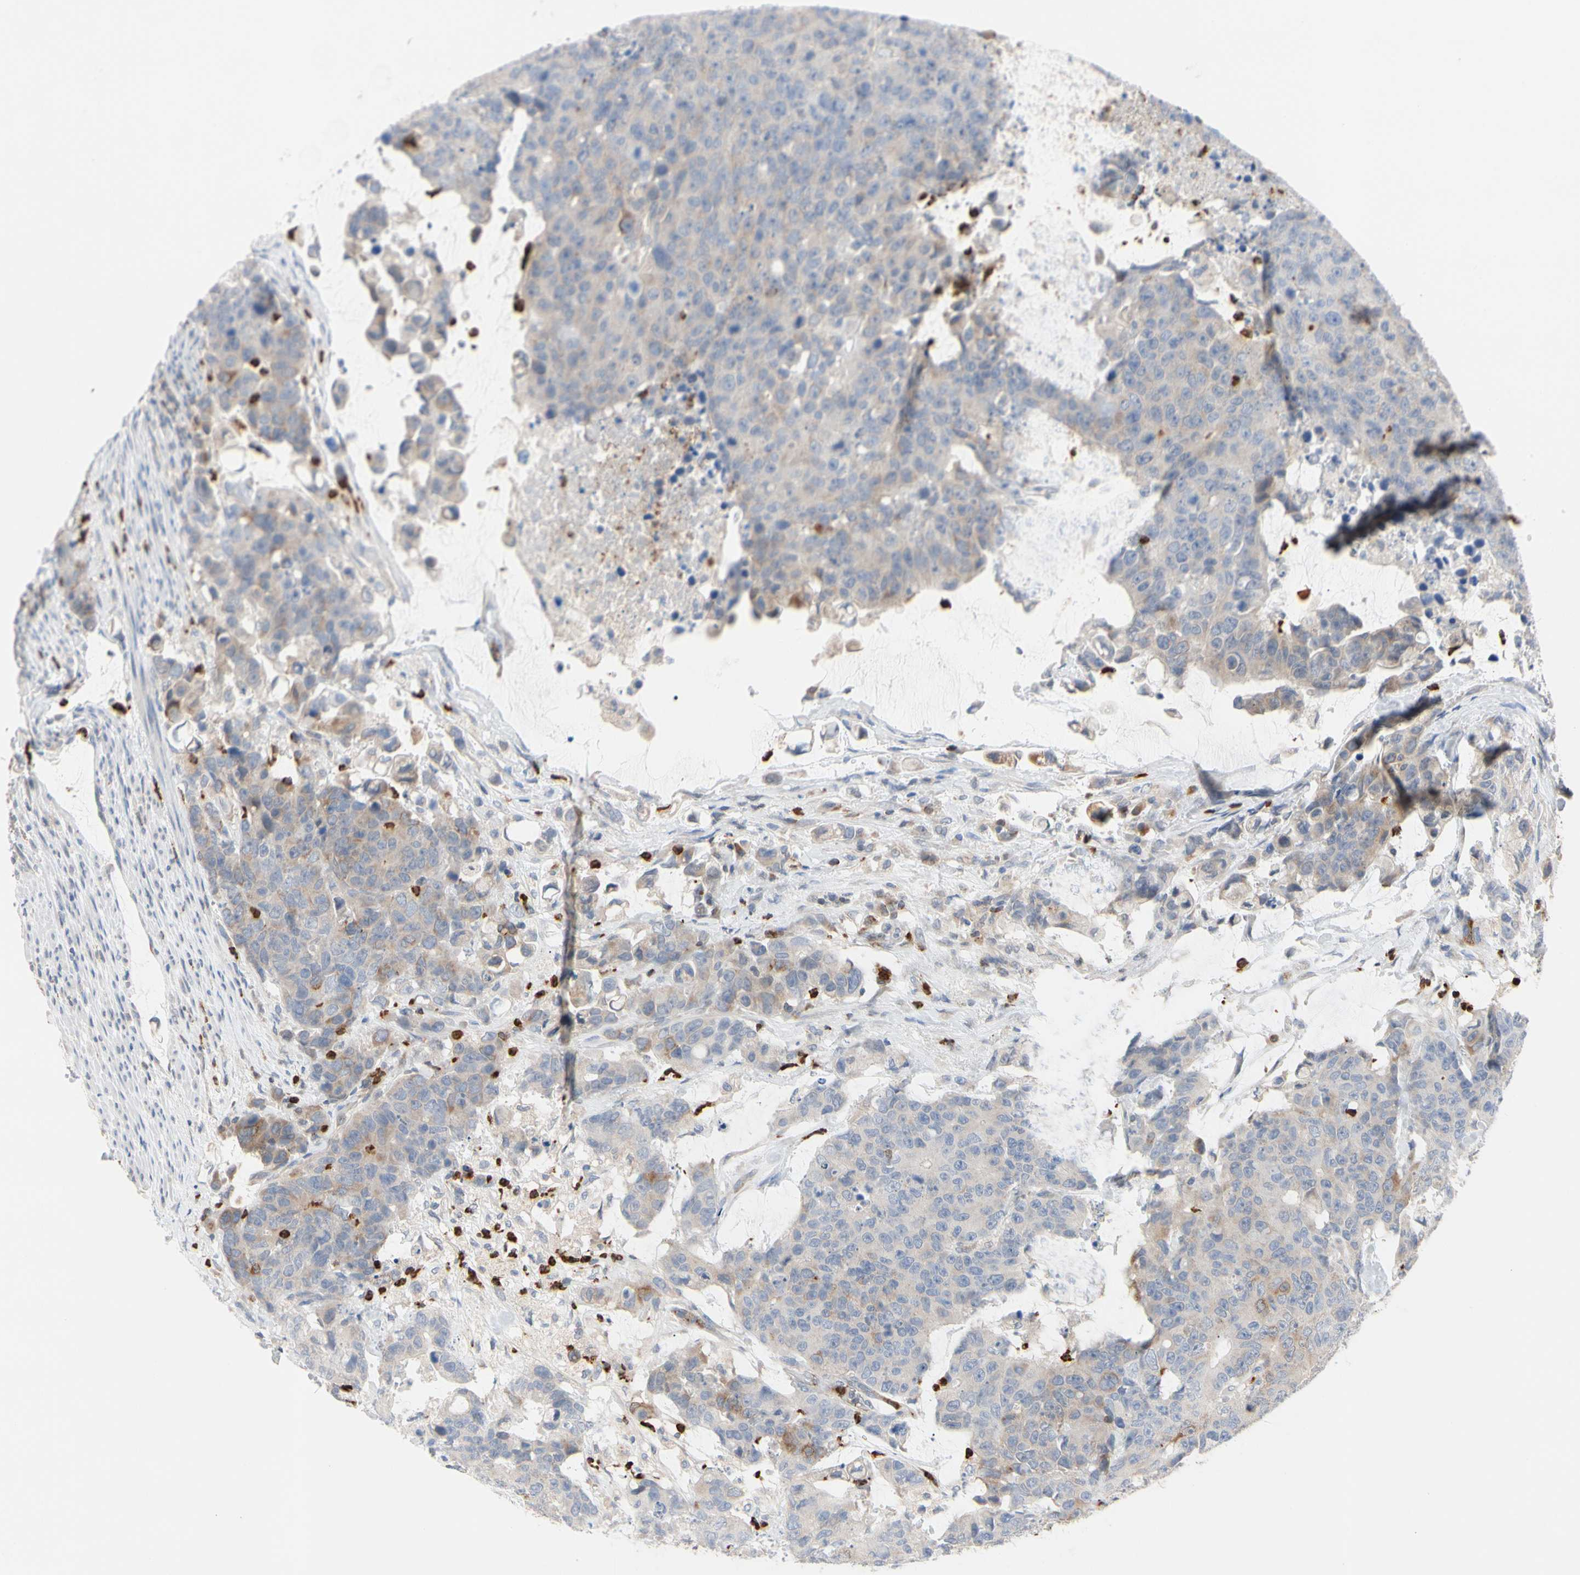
{"staining": {"intensity": "weak", "quantity": "25%-75%", "location": "cytoplasmic/membranous"}, "tissue": "colorectal cancer", "cell_type": "Tumor cells", "image_type": "cancer", "snomed": [{"axis": "morphology", "description": "Adenocarcinoma, NOS"}, {"axis": "topography", "description": "Colon"}], "caption": "IHC photomicrograph of neoplastic tissue: colorectal adenocarcinoma stained using immunohistochemistry (IHC) demonstrates low levels of weak protein expression localized specifically in the cytoplasmic/membranous of tumor cells, appearing as a cytoplasmic/membranous brown color.", "gene": "MCL1", "patient": {"sex": "female", "age": 86}}